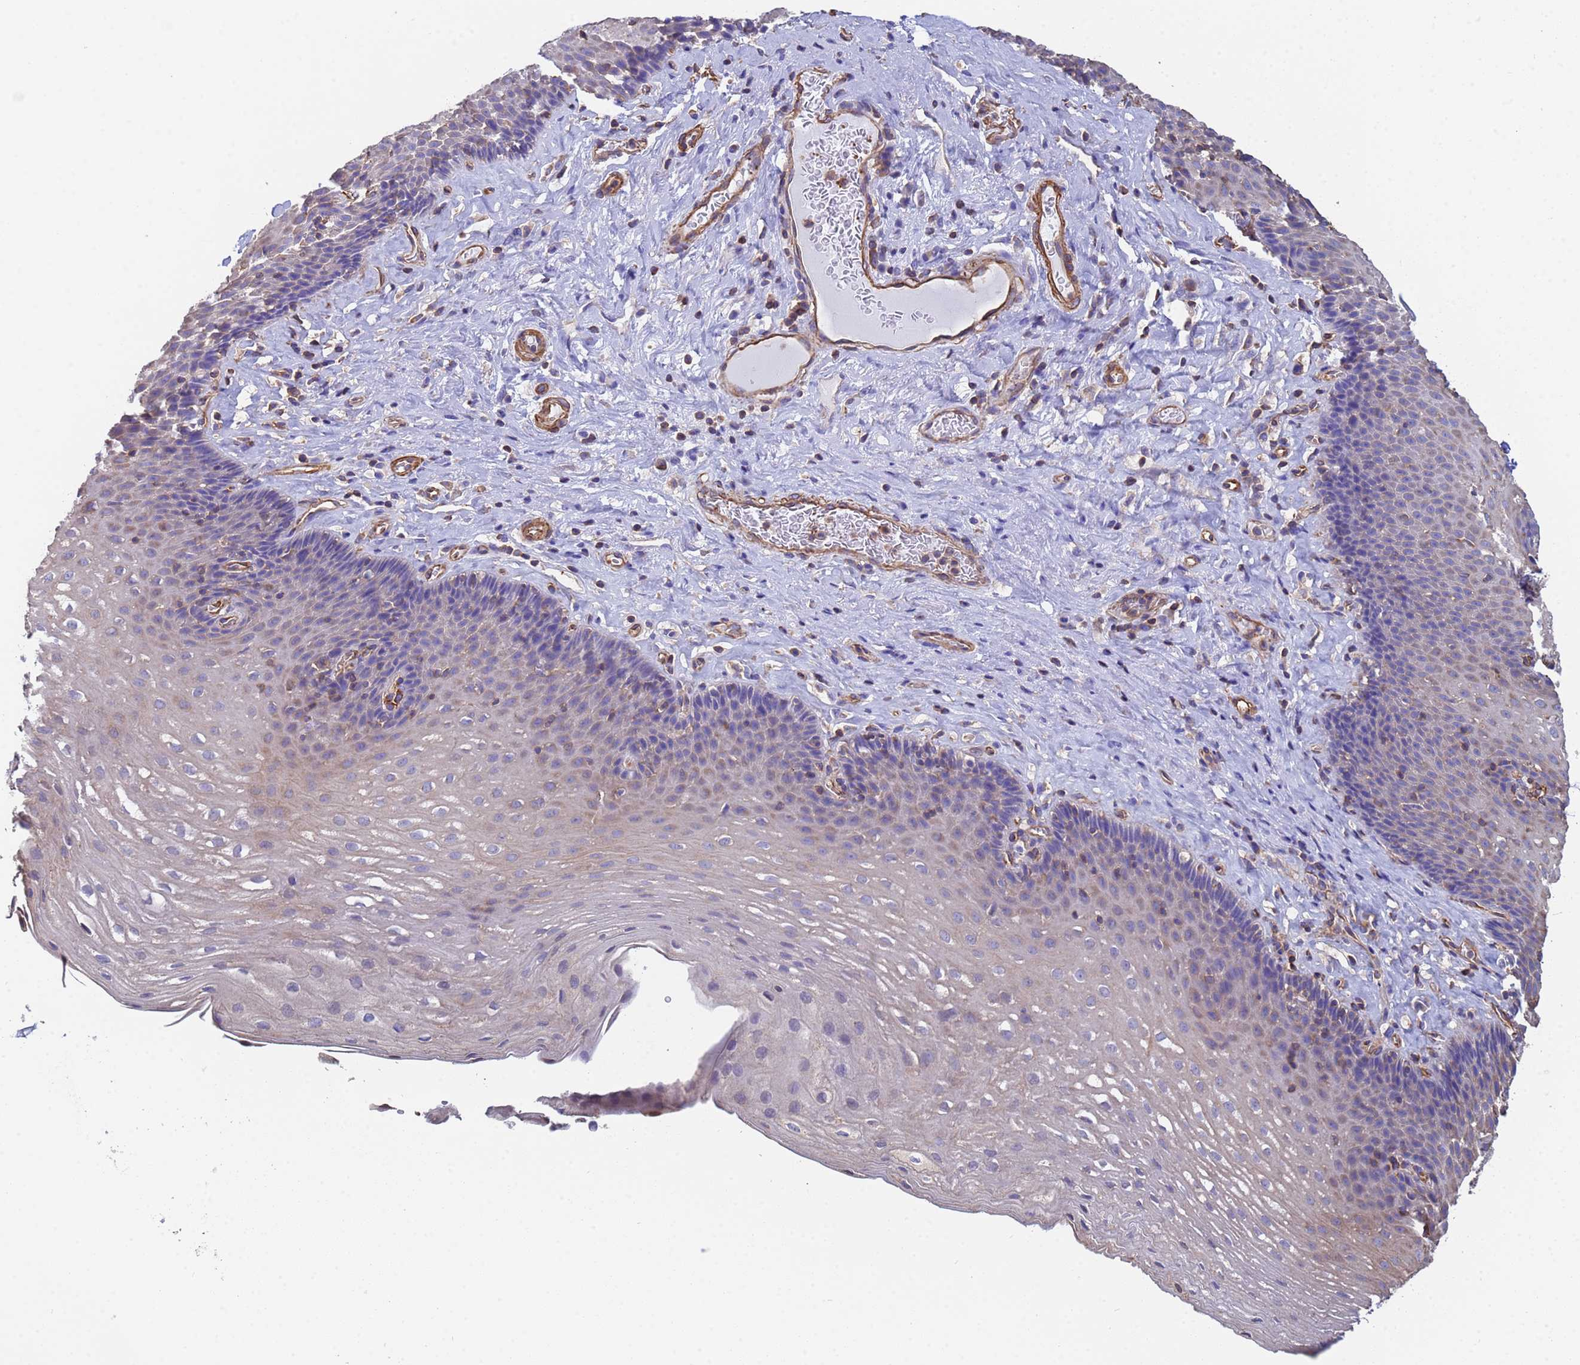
{"staining": {"intensity": "weak", "quantity": "25%-75%", "location": "cytoplasmic/membranous"}, "tissue": "esophagus", "cell_type": "Squamous epithelial cells", "image_type": "normal", "snomed": [{"axis": "morphology", "description": "Normal tissue, NOS"}, {"axis": "topography", "description": "Esophagus"}], "caption": "Protein expression analysis of normal human esophagus reveals weak cytoplasmic/membranous expression in approximately 25%-75% of squamous epithelial cells.", "gene": "MYL12A", "patient": {"sex": "female", "age": 66}}